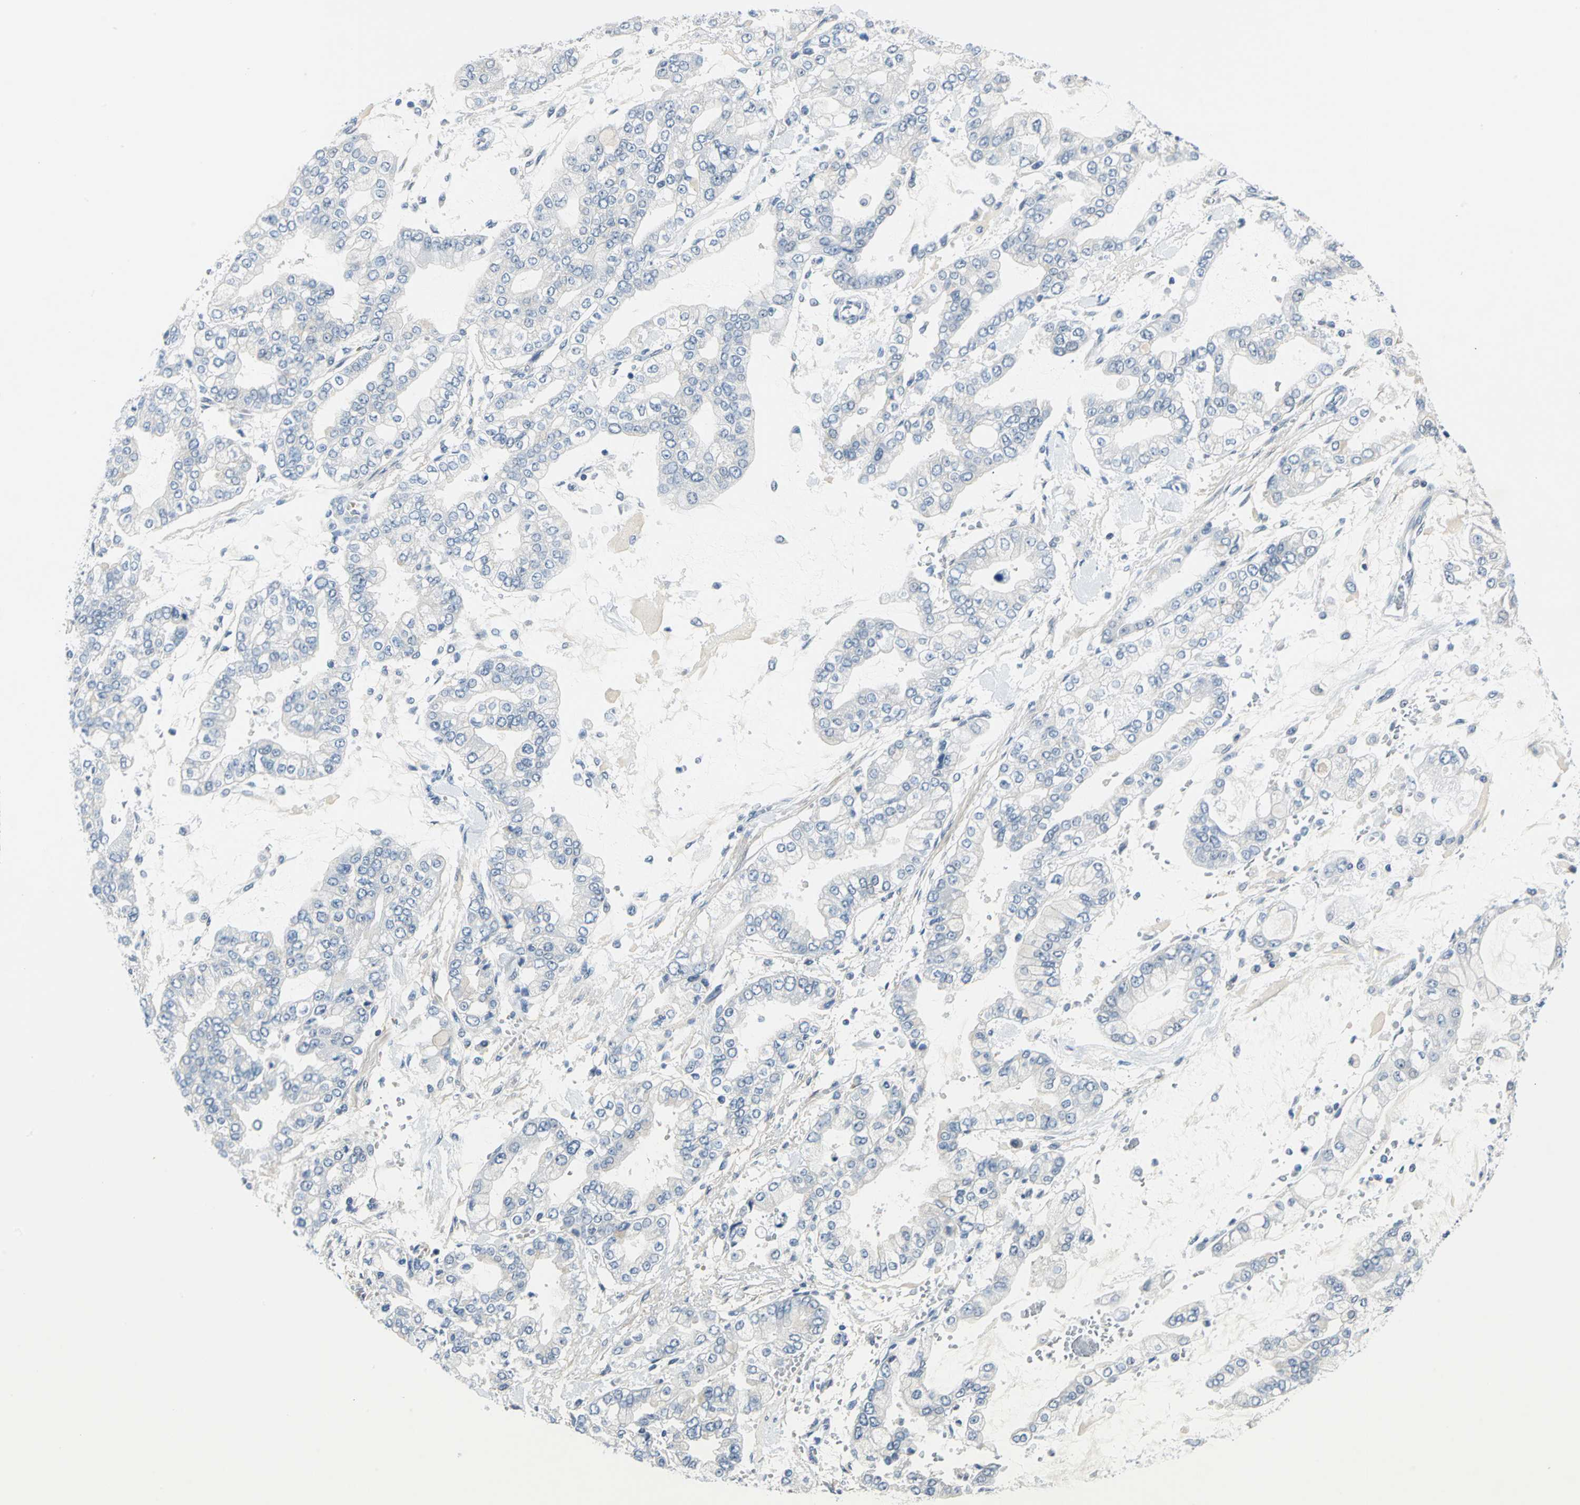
{"staining": {"intensity": "negative", "quantity": "none", "location": "none"}, "tissue": "stomach cancer", "cell_type": "Tumor cells", "image_type": "cancer", "snomed": [{"axis": "morphology", "description": "Normal tissue, NOS"}, {"axis": "morphology", "description": "Adenocarcinoma, NOS"}, {"axis": "topography", "description": "Stomach, upper"}, {"axis": "topography", "description": "Stomach"}], "caption": "DAB (3,3'-diaminobenzidine) immunohistochemical staining of stomach adenocarcinoma exhibits no significant staining in tumor cells. The staining was performed using DAB to visualize the protein expression in brown, while the nuclei were stained in blue with hematoxylin (Magnification: 20x).", "gene": "ZNF415", "patient": {"sex": "male", "age": 76}}